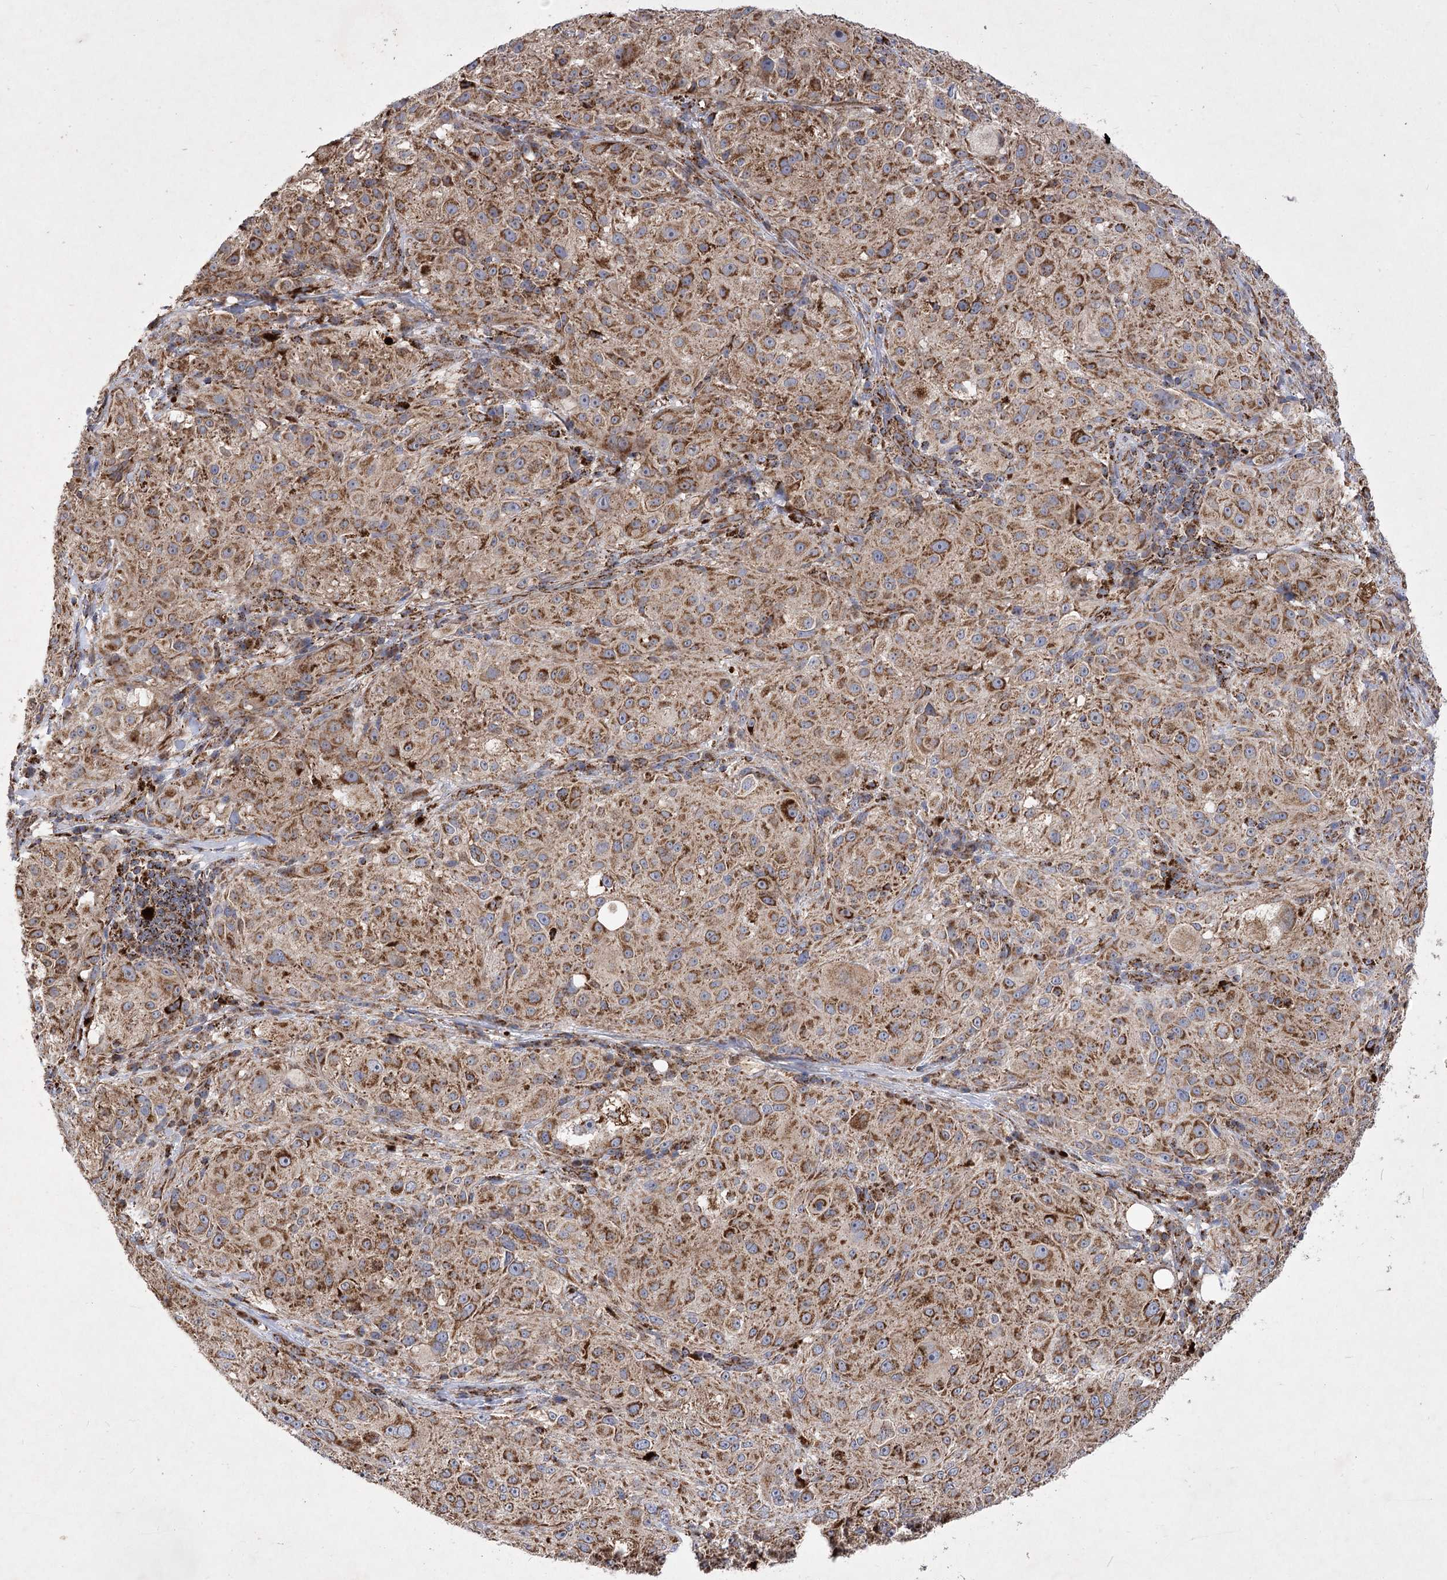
{"staining": {"intensity": "strong", "quantity": ">75%", "location": "cytoplasmic/membranous"}, "tissue": "melanoma", "cell_type": "Tumor cells", "image_type": "cancer", "snomed": [{"axis": "morphology", "description": "Necrosis, NOS"}, {"axis": "morphology", "description": "Malignant melanoma, NOS"}, {"axis": "topography", "description": "Skin"}], "caption": "Protein expression analysis of malignant melanoma reveals strong cytoplasmic/membranous expression in approximately >75% of tumor cells.", "gene": "ASNSD1", "patient": {"sex": "female", "age": 87}}